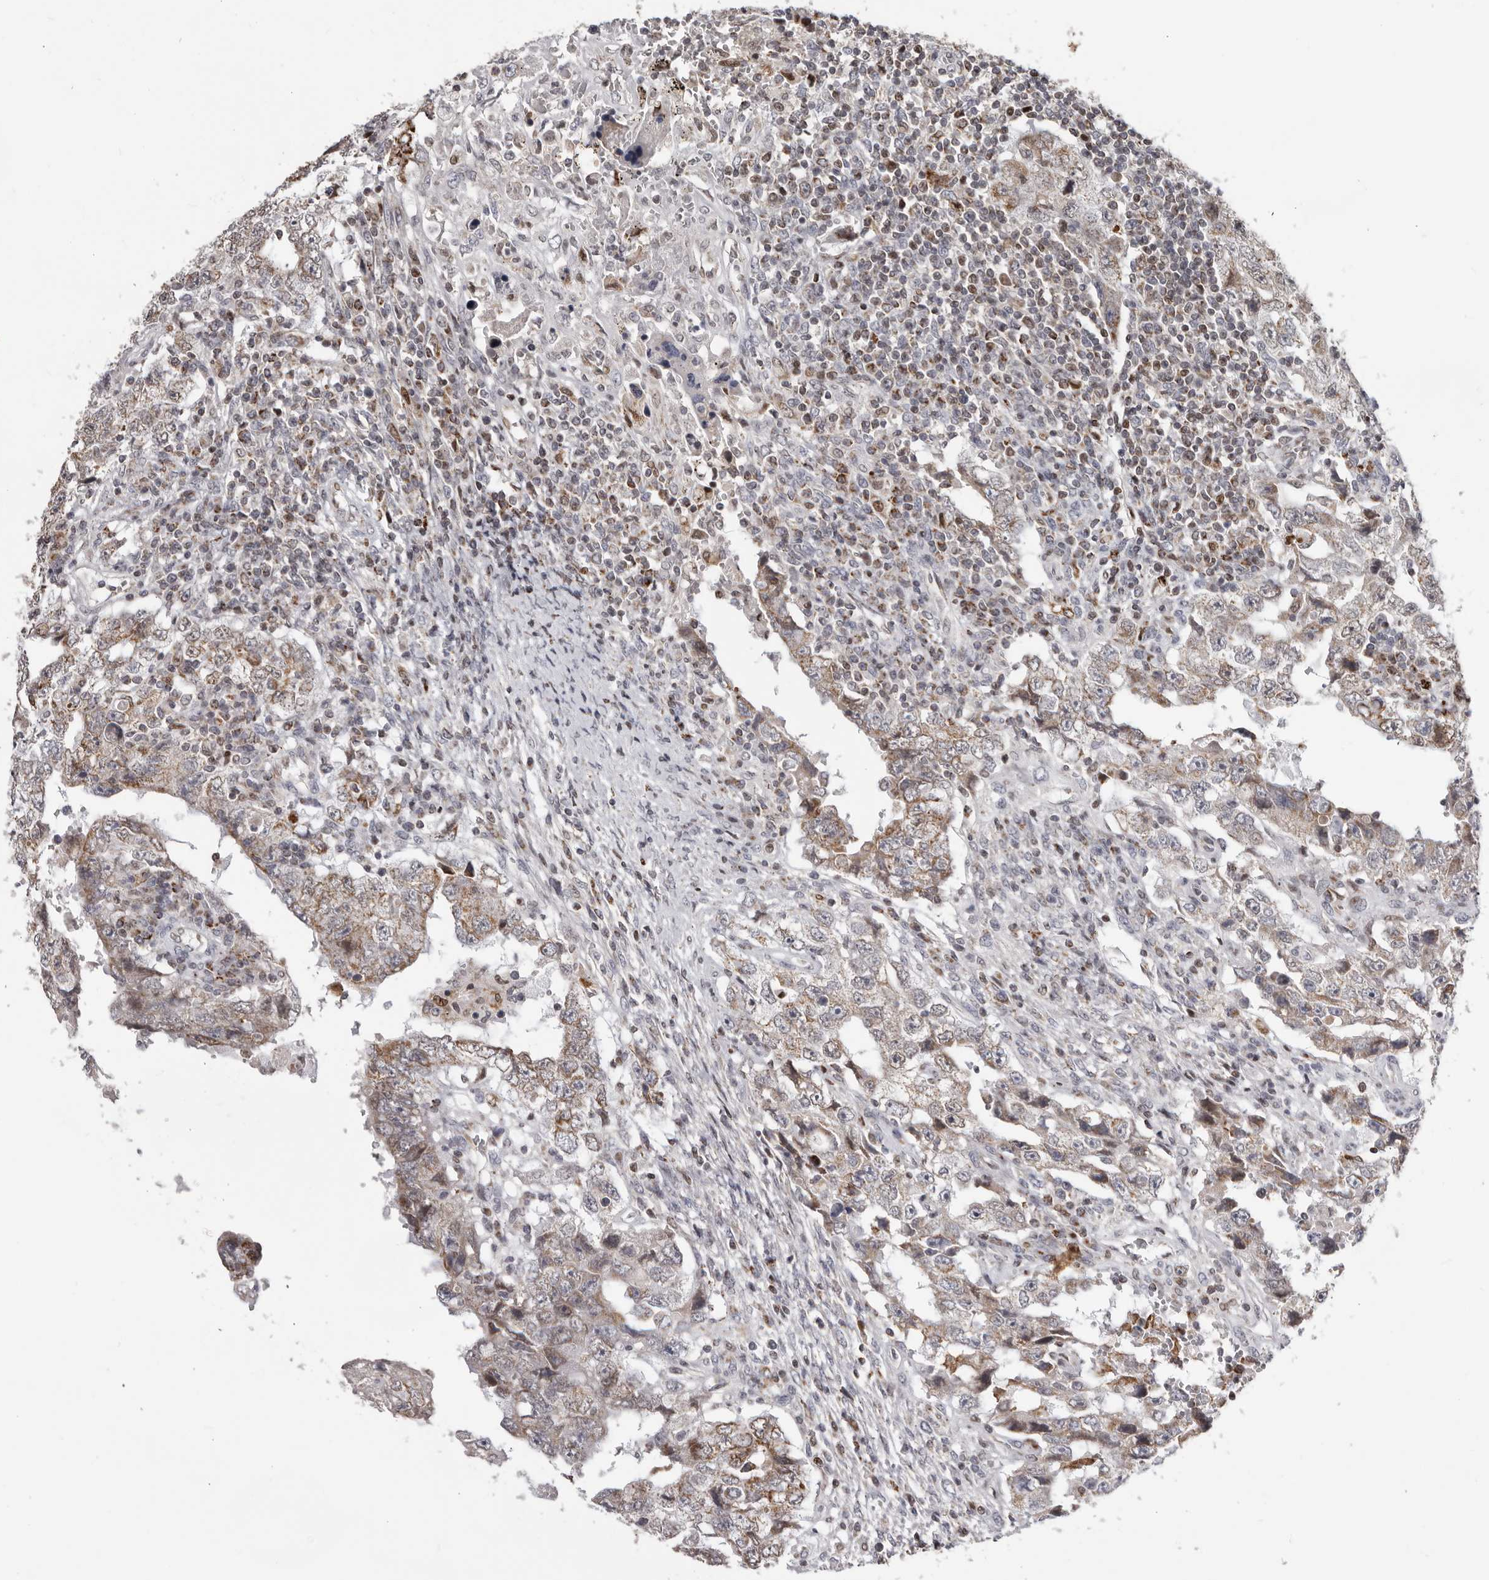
{"staining": {"intensity": "weak", "quantity": "25%-75%", "location": "cytoplasmic/membranous"}, "tissue": "testis cancer", "cell_type": "Tumor cells", "image_type": "cancer", "snomed": [{"axis": "morphology", "description": "Carcinoma, Embryonal, NOS"}, {"axis": "topography", "description": "Testis"}], "caption": "The histopathology image exhibits a brown stain indicating the presence of a protein in the cytoplasmic/membranous of tumor cells in testis cancer (embryonal carcinoma). (Stains: DAB (3,3'-diaminobenzidine) in brown, nuclei in blue, Microscopy: brightfield microscopy at high magnification).", "gene": "C17orf99", "patient": {"sex": "male", "age": 26}}